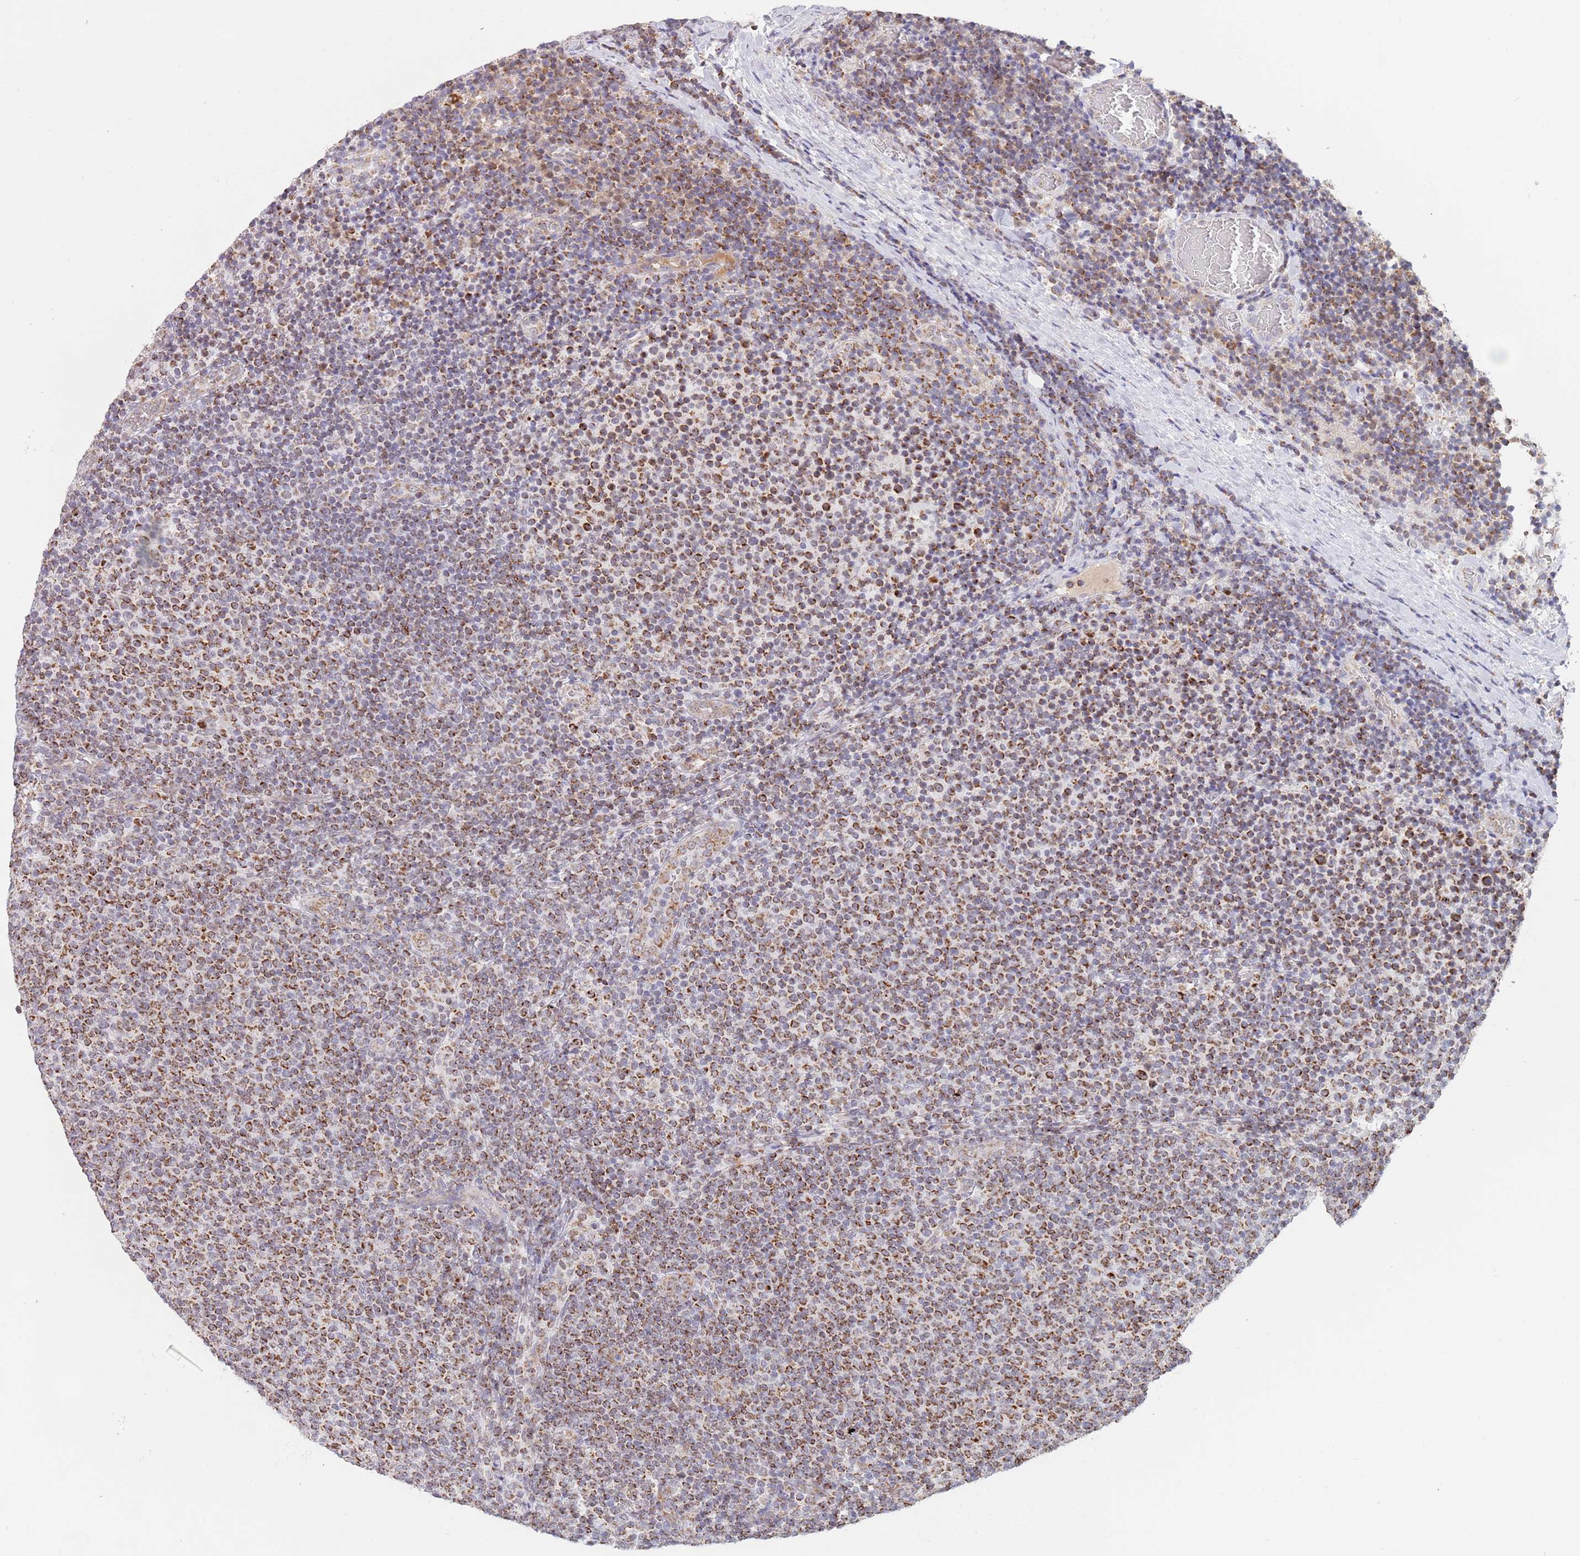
{"staining": {"intensity": "strong", "quantity": ">75%", "location": "cytoplasmic/membranous"}, "tissue": "lymphoma", "cell_type": "Tumor cells", "image_type": "cancer", "snomed": [{"axis": "morphology", "description": "Malignant lymphoma, non-Hodgkin's type, Low grade"}, {"axis": "topography", "description": "Lymph node"}], "caption": "Protein staining of malignant lymphoma, non-Hodgkin's type (low-grade) tissue reveals strong cytoplasmic/membranous positivity in about >75% of tumor cells.", "gene": "TIMM13", "patient": {"sex": "male", "age": 66}}